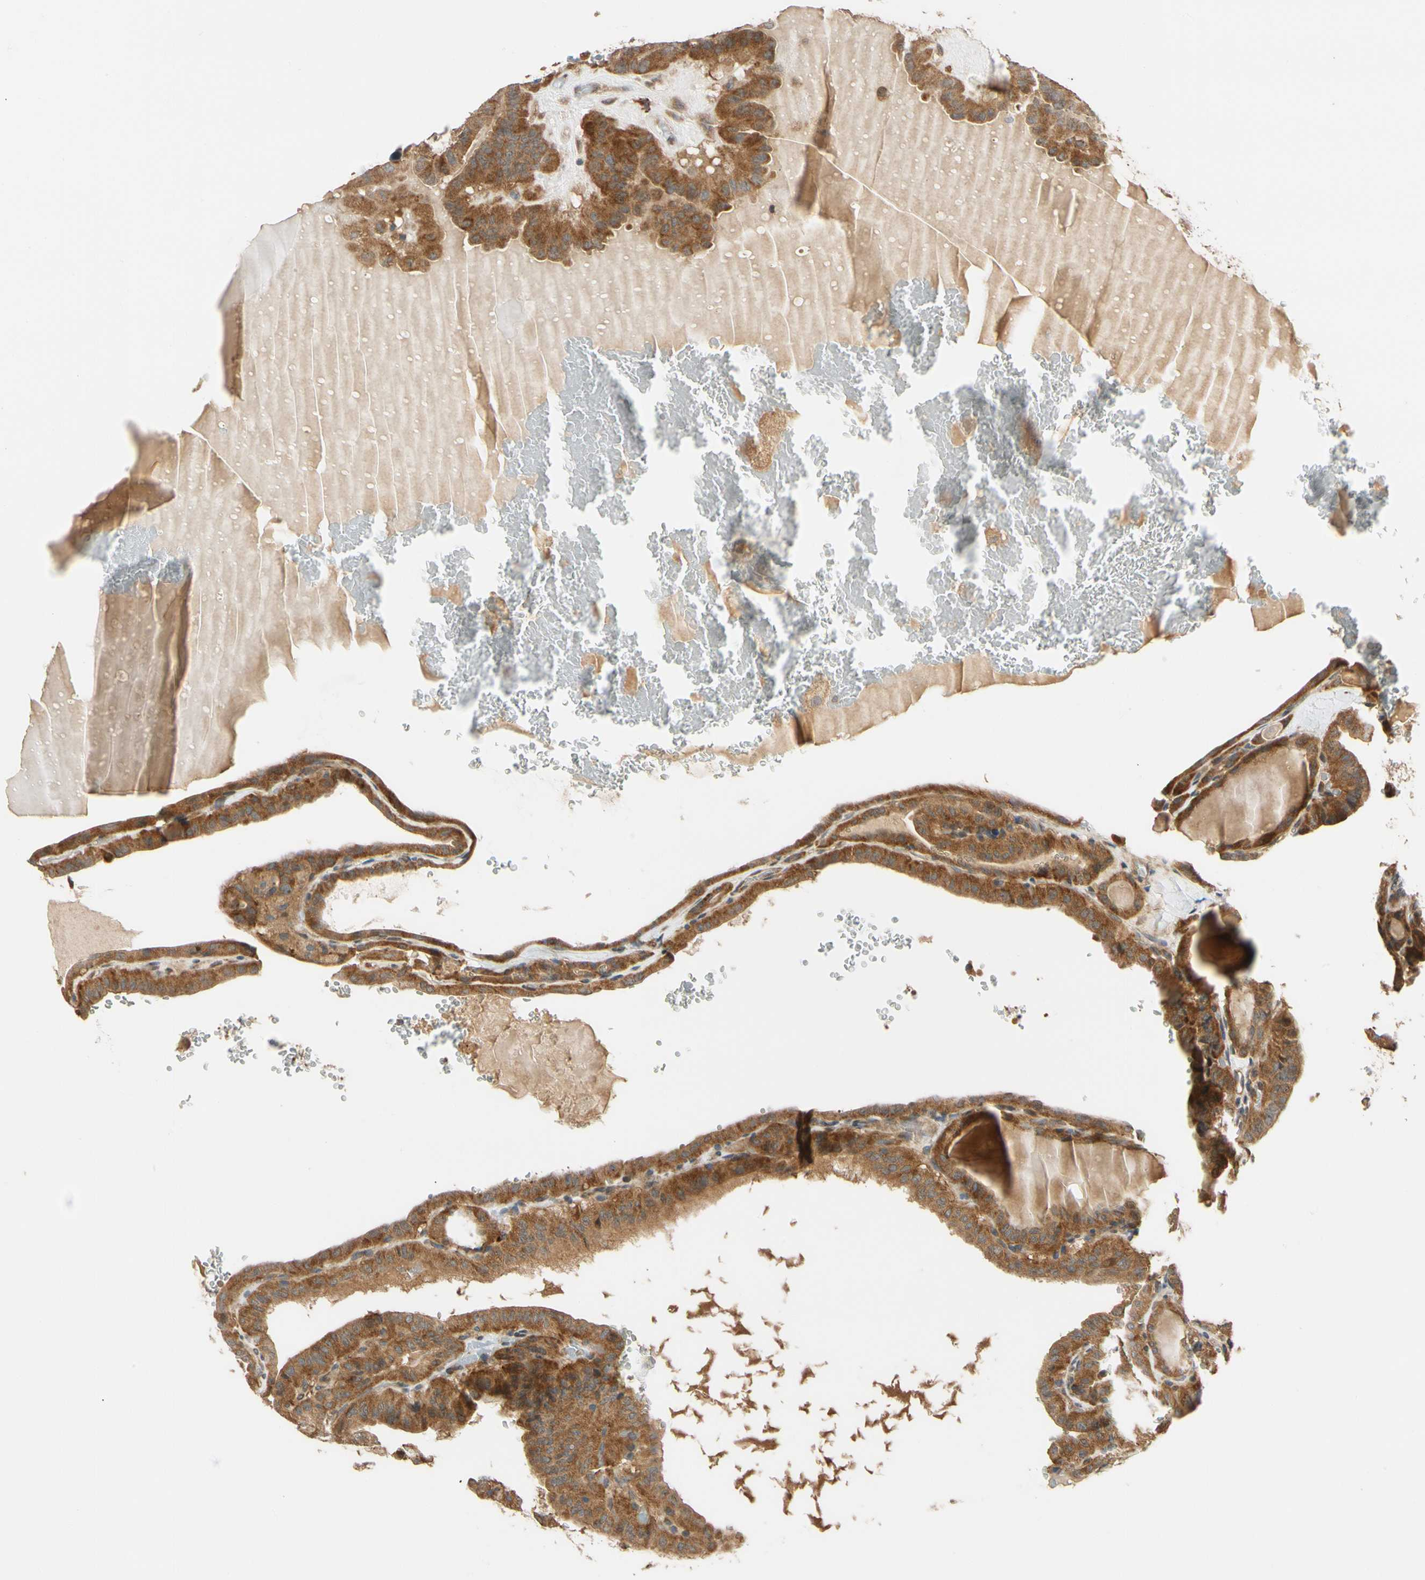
{"staining": {"intensity": "moderate", "quantity": ">75%", "location": "cytoplasmic/membranous"}, "tissue": "thyroid cancer", "cell_type": "Tumor cells", "image_type": "cancer", "snomed": [{"axis": "morphology", "description": "Papillary adenocarcinoma, NOS"}, {"axis": "topography", "description": "Thyroid gland"}], "caption": "A brown stain shows moderate cytoplasmic/membranous positivity of a protein in human thyroid papillary adenocarcinoma tumor cells.", "gene": "ANKHD1", "patient": {"sex": "male", "age": 77}}